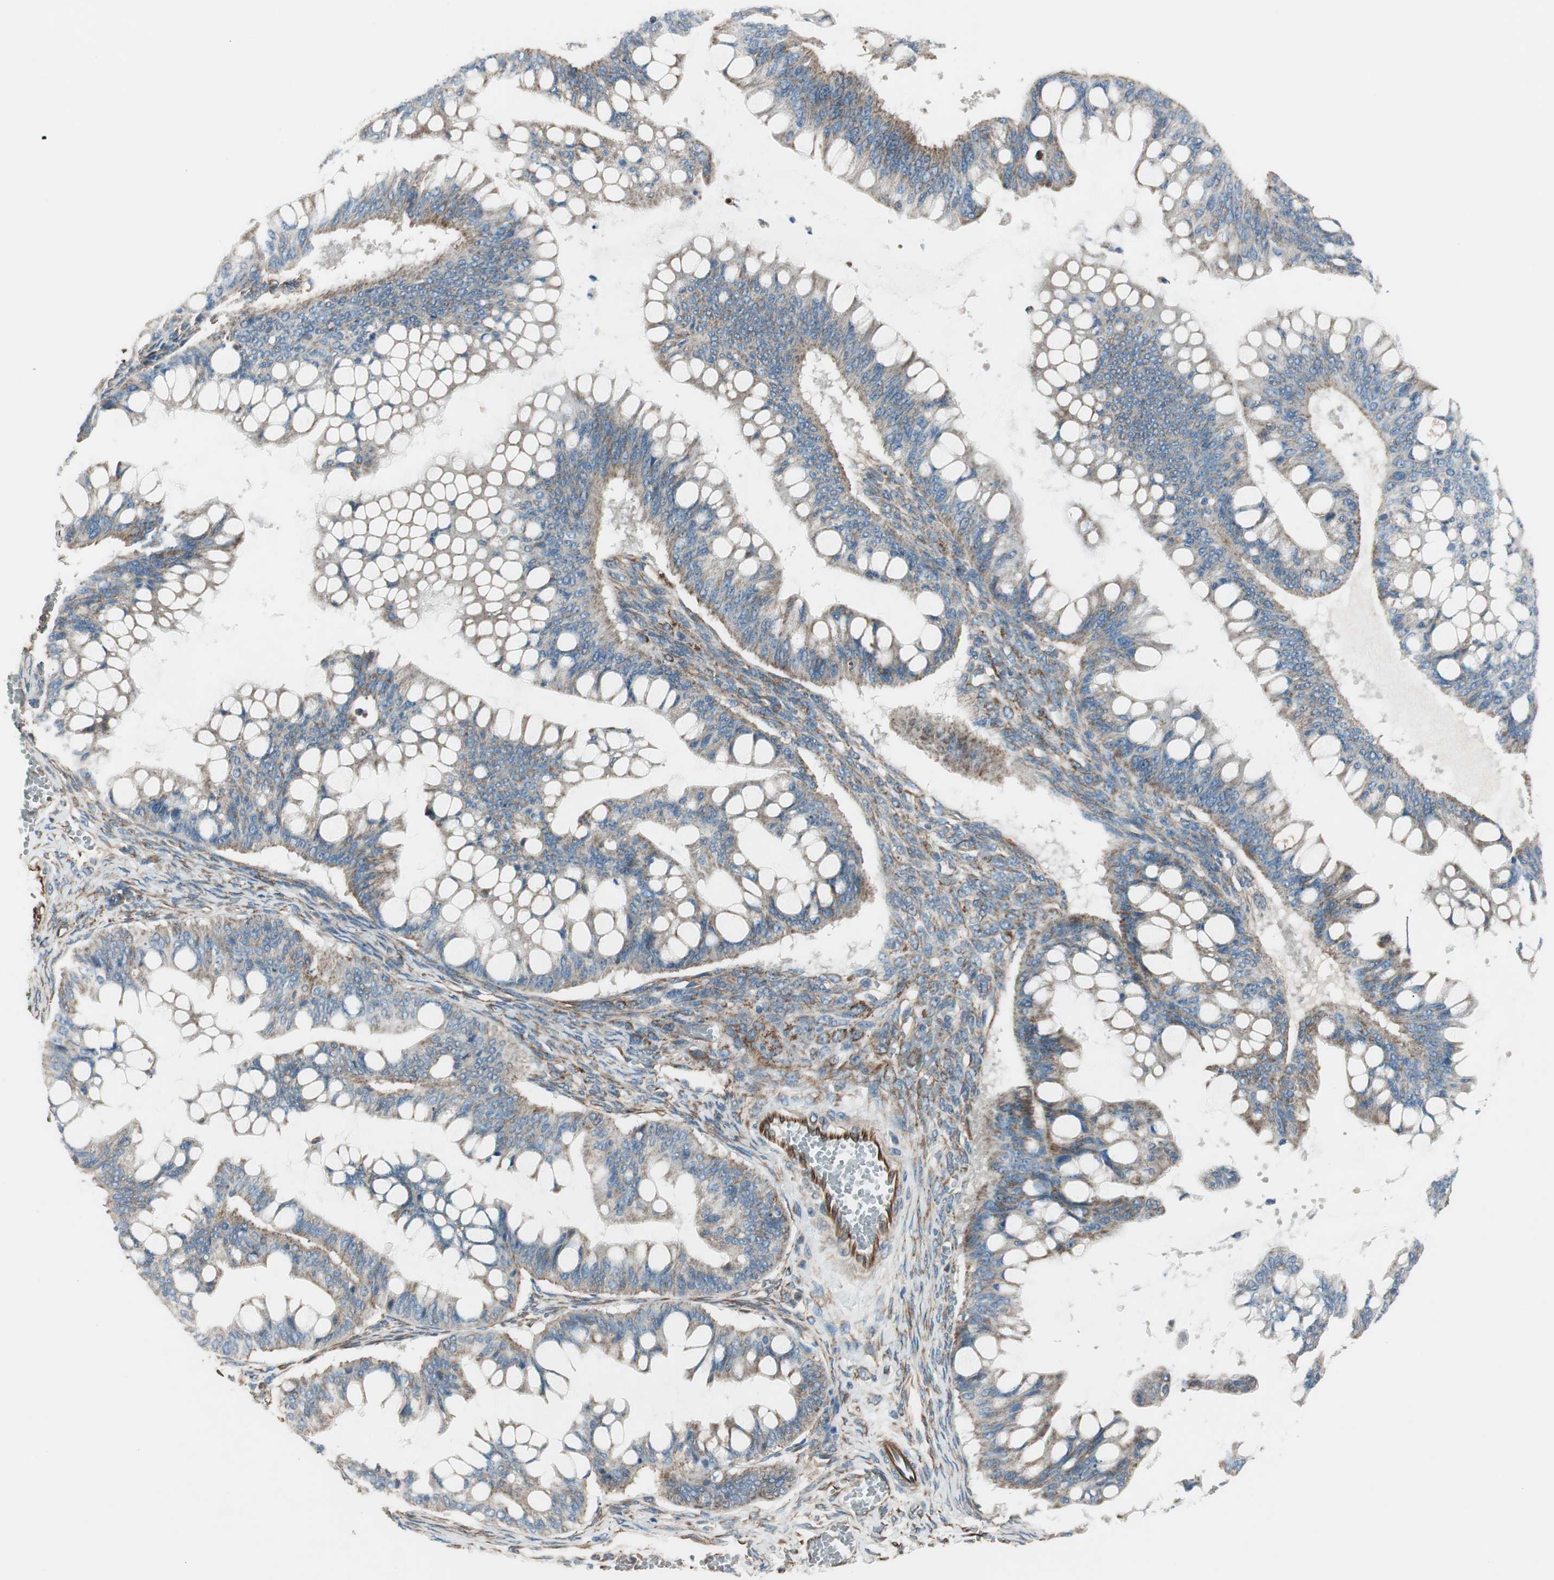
{"staining": {"intensity": "weak", "quantity": "25%-75%", "location": "cytoplasmic/membranous"}, "tissue": "ovarian cancer", "cell_type": "Tumor cells", "image_type": "cancer", "snomed": [{"axis": "morphology", "description": "Cystadenocarcinoma, mucinous, NOS"}, {"axis": "topography", "description": "Ovary"}], "caption": "Immunohistochemical staining of human ovarian cancer reveals low levels of weak cytoplasmic/membranous expression in approximately 25%-75% of tumor cells.", "gene": "SRCIN1", "patient": {"sex": "female", "age": 73}}